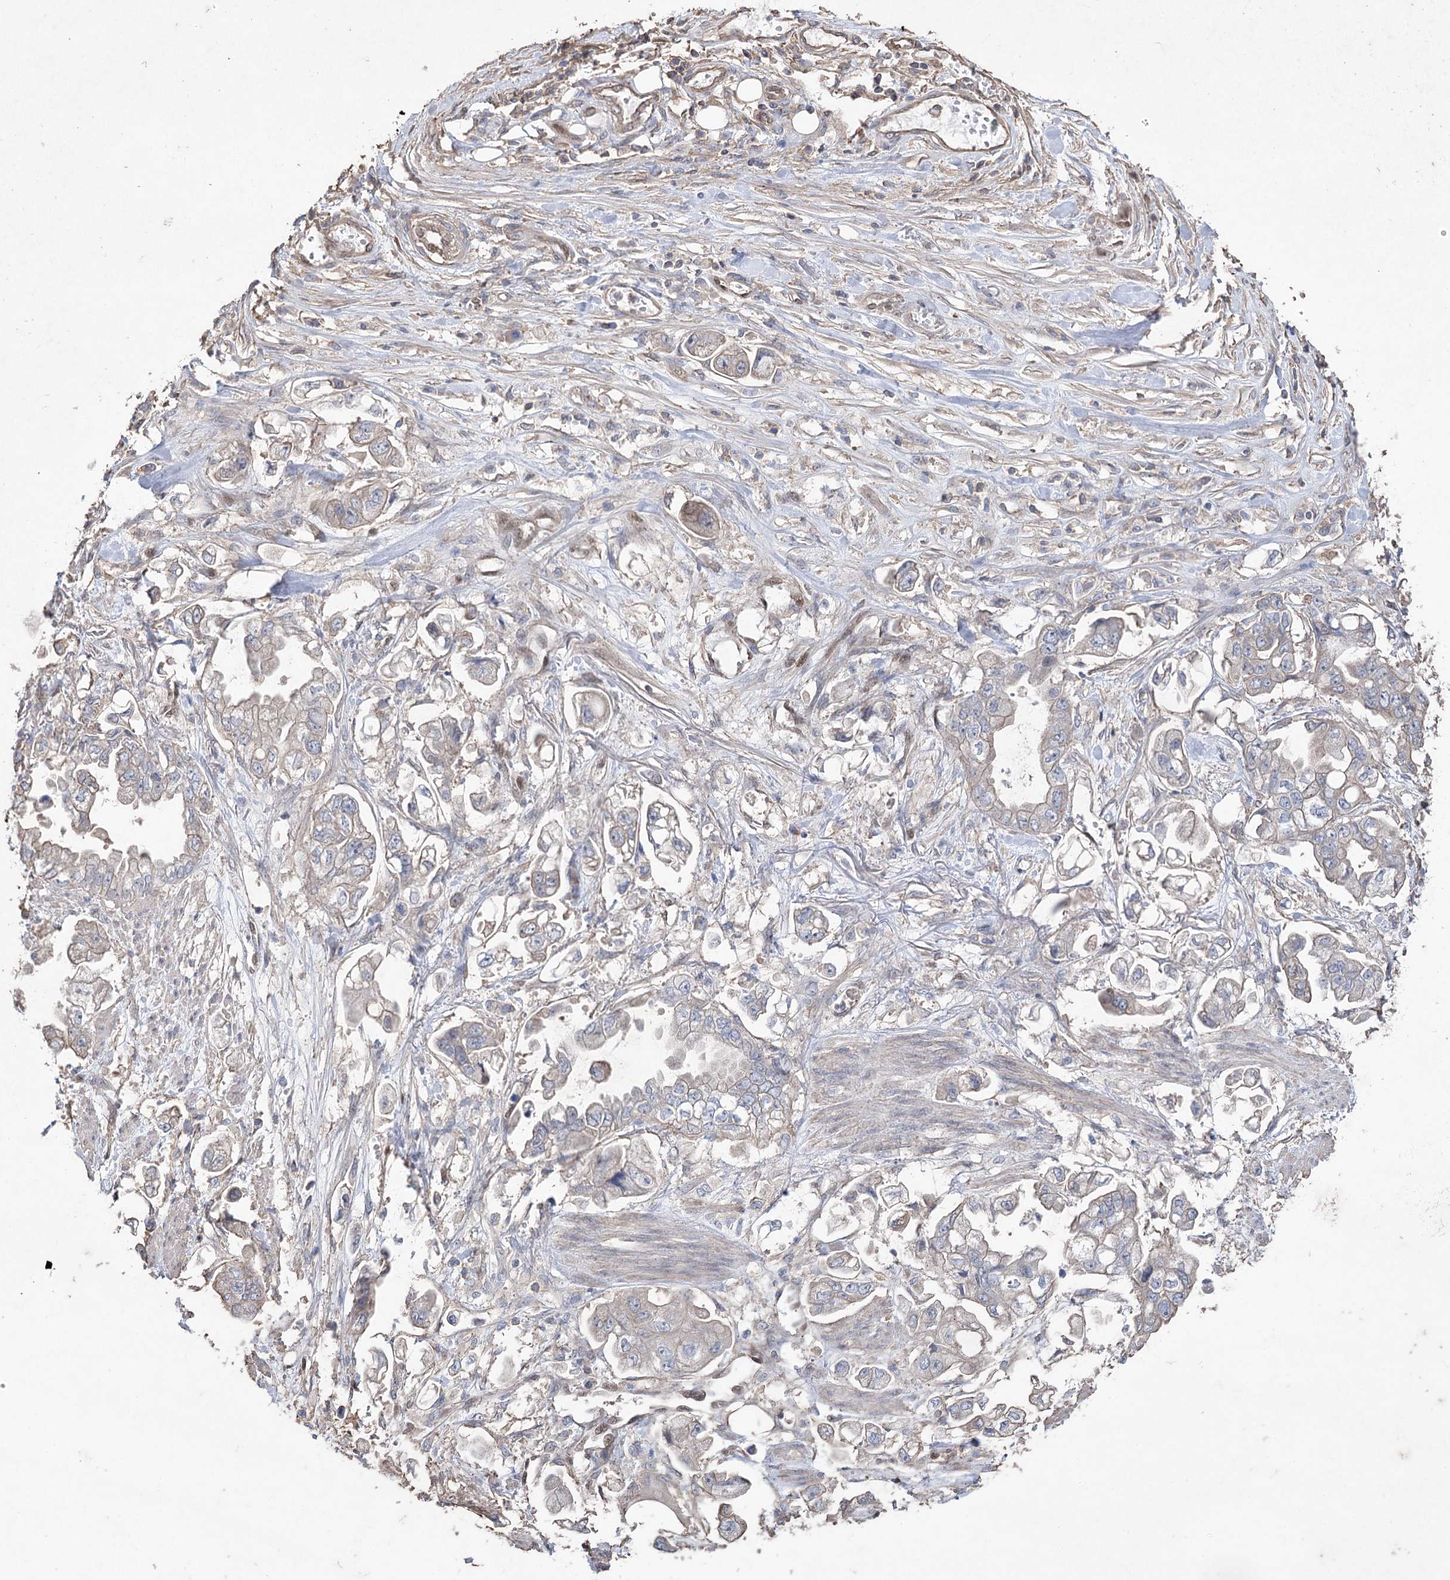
{"staining": {"intensity": "negative", "quantity": "none", "location": "none"}, "tissue": "stomach cancer", "cell_type": "Tumor cells", "image_type": "cancer", "snomed": [{"axis": "morphology", "description": "Adenocarcinoma, NOS"}, {"axis": "topography", "description": "Stomach"}], "caption": "There is no significant positivity in tumor cells of stomach cancer (adenocarcinoma).", "gene": "FAM13B", "patient": {"sex": "male", "age": 62}}